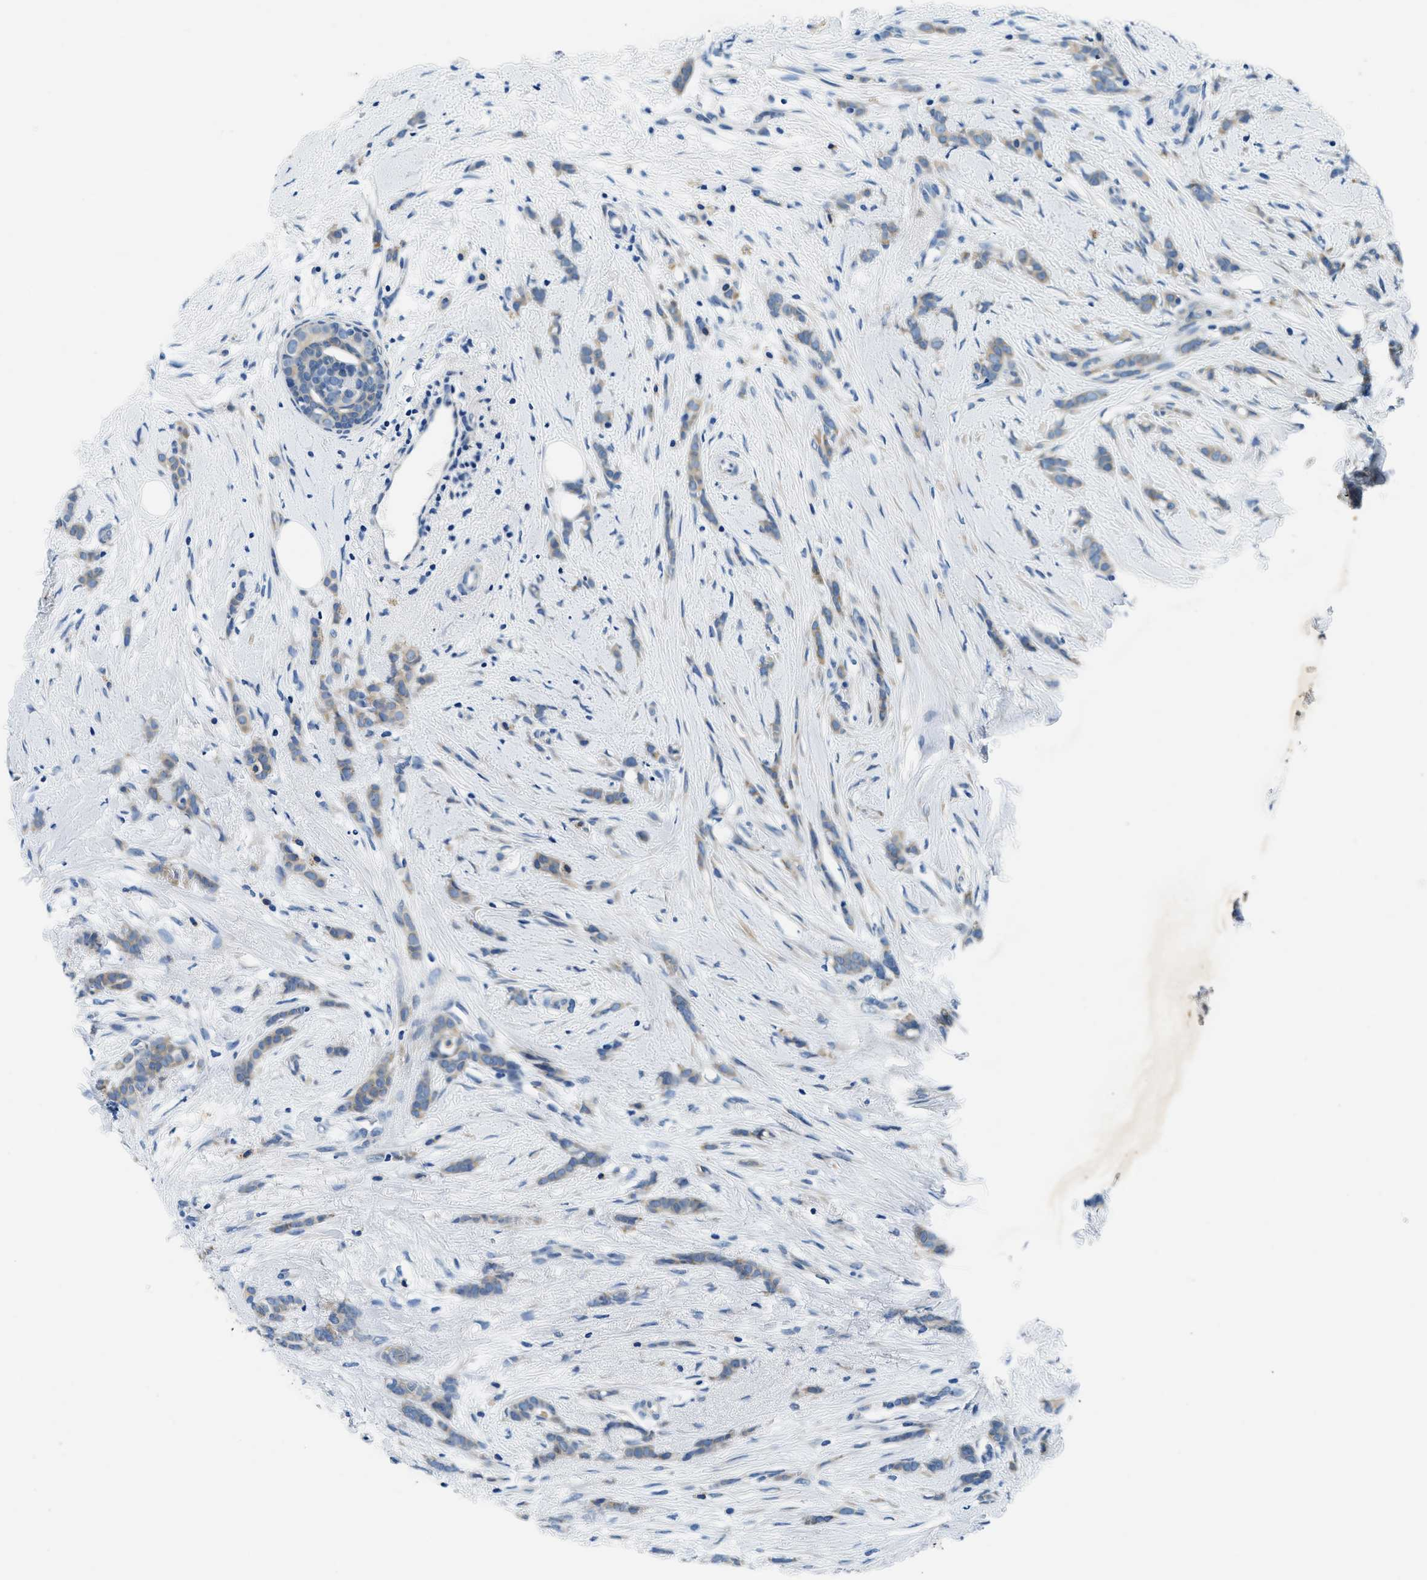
{"staining": {"intensity": "weak", "quantity": ">75%", "location": "cytoplasmic/membranous"}, "tissue": "breast cancer", "cell_type": "Tumor cells", "image_type": "cancer", "snomed": [{"axis": "morphology", "description": "Lobular carcinoma, in situ"}, {"axis": "morphology", "description": "Lobular carcinoma"}, {"axis": "topography", "description": "Breast"}], "caption": "This image shows immunohistochemistry (IHC) staining of breast cancer (lobular carcinoma in situ), with low weak cytoplasmic/membranous positivity in approximately >75% of tumor cells.", "gene": "UBAC2", "patient": {"sex": "female", "age": 41}}